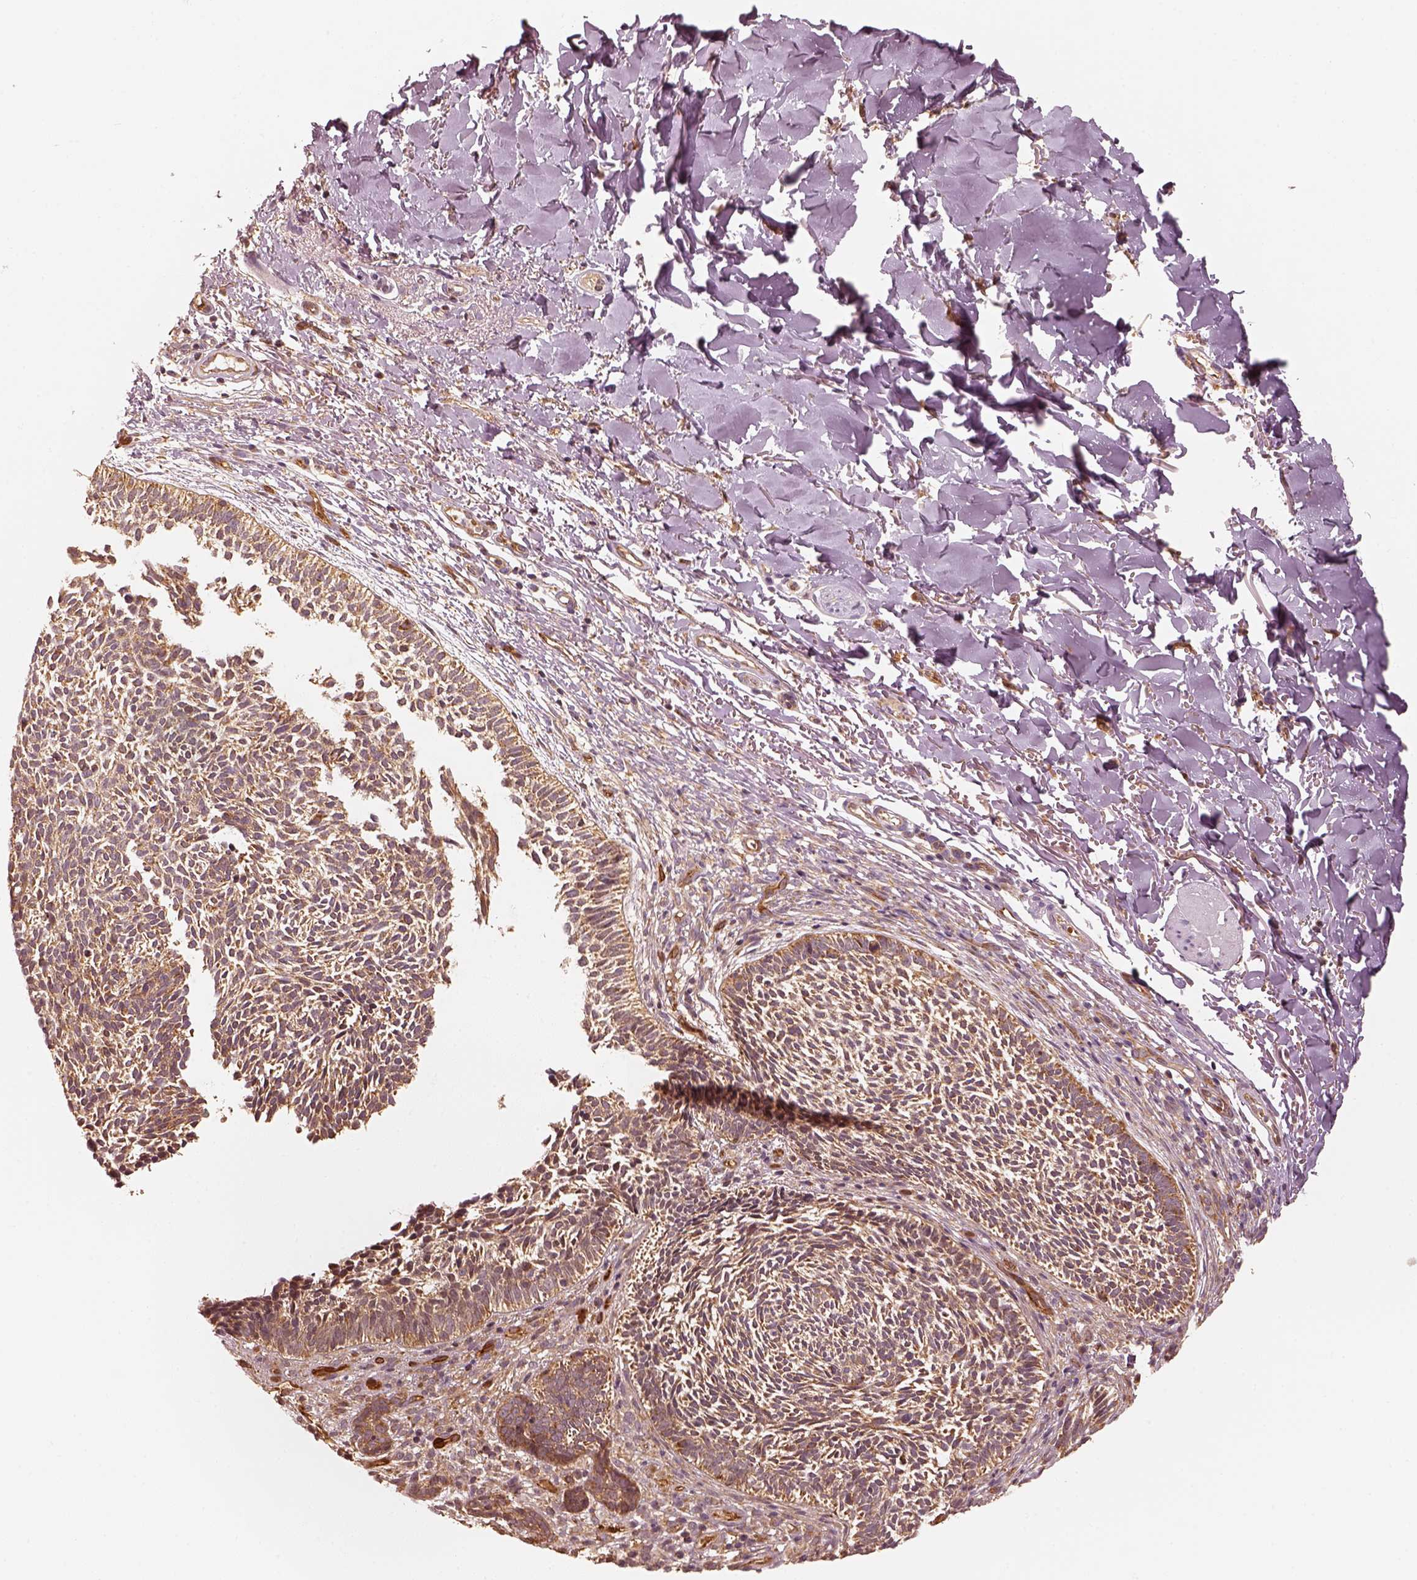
{"staining": {"intensity": "moderate", "quantity": ">75%", "location": "cytoplasmic/membranous"}, "tissue": "skin cancer", "cell_type": "Tumor cells", "image_type": "cancer", "snomed": [{"axis": "morphology", "description": "Basal cell carcinoma"}, {"axis": "topography", "description": "Skin"}], "caption": "Protein staining of skin cancer (basal cell carcinoma) tissue displays moderate cytoplasmic/membranous expression in approximately >75% of tumor cells. Ihc stains the protein in brown and the nuclei are stained blue.", "gene": "FSCN1", "patient": {"sex": "male", "age": 78}}